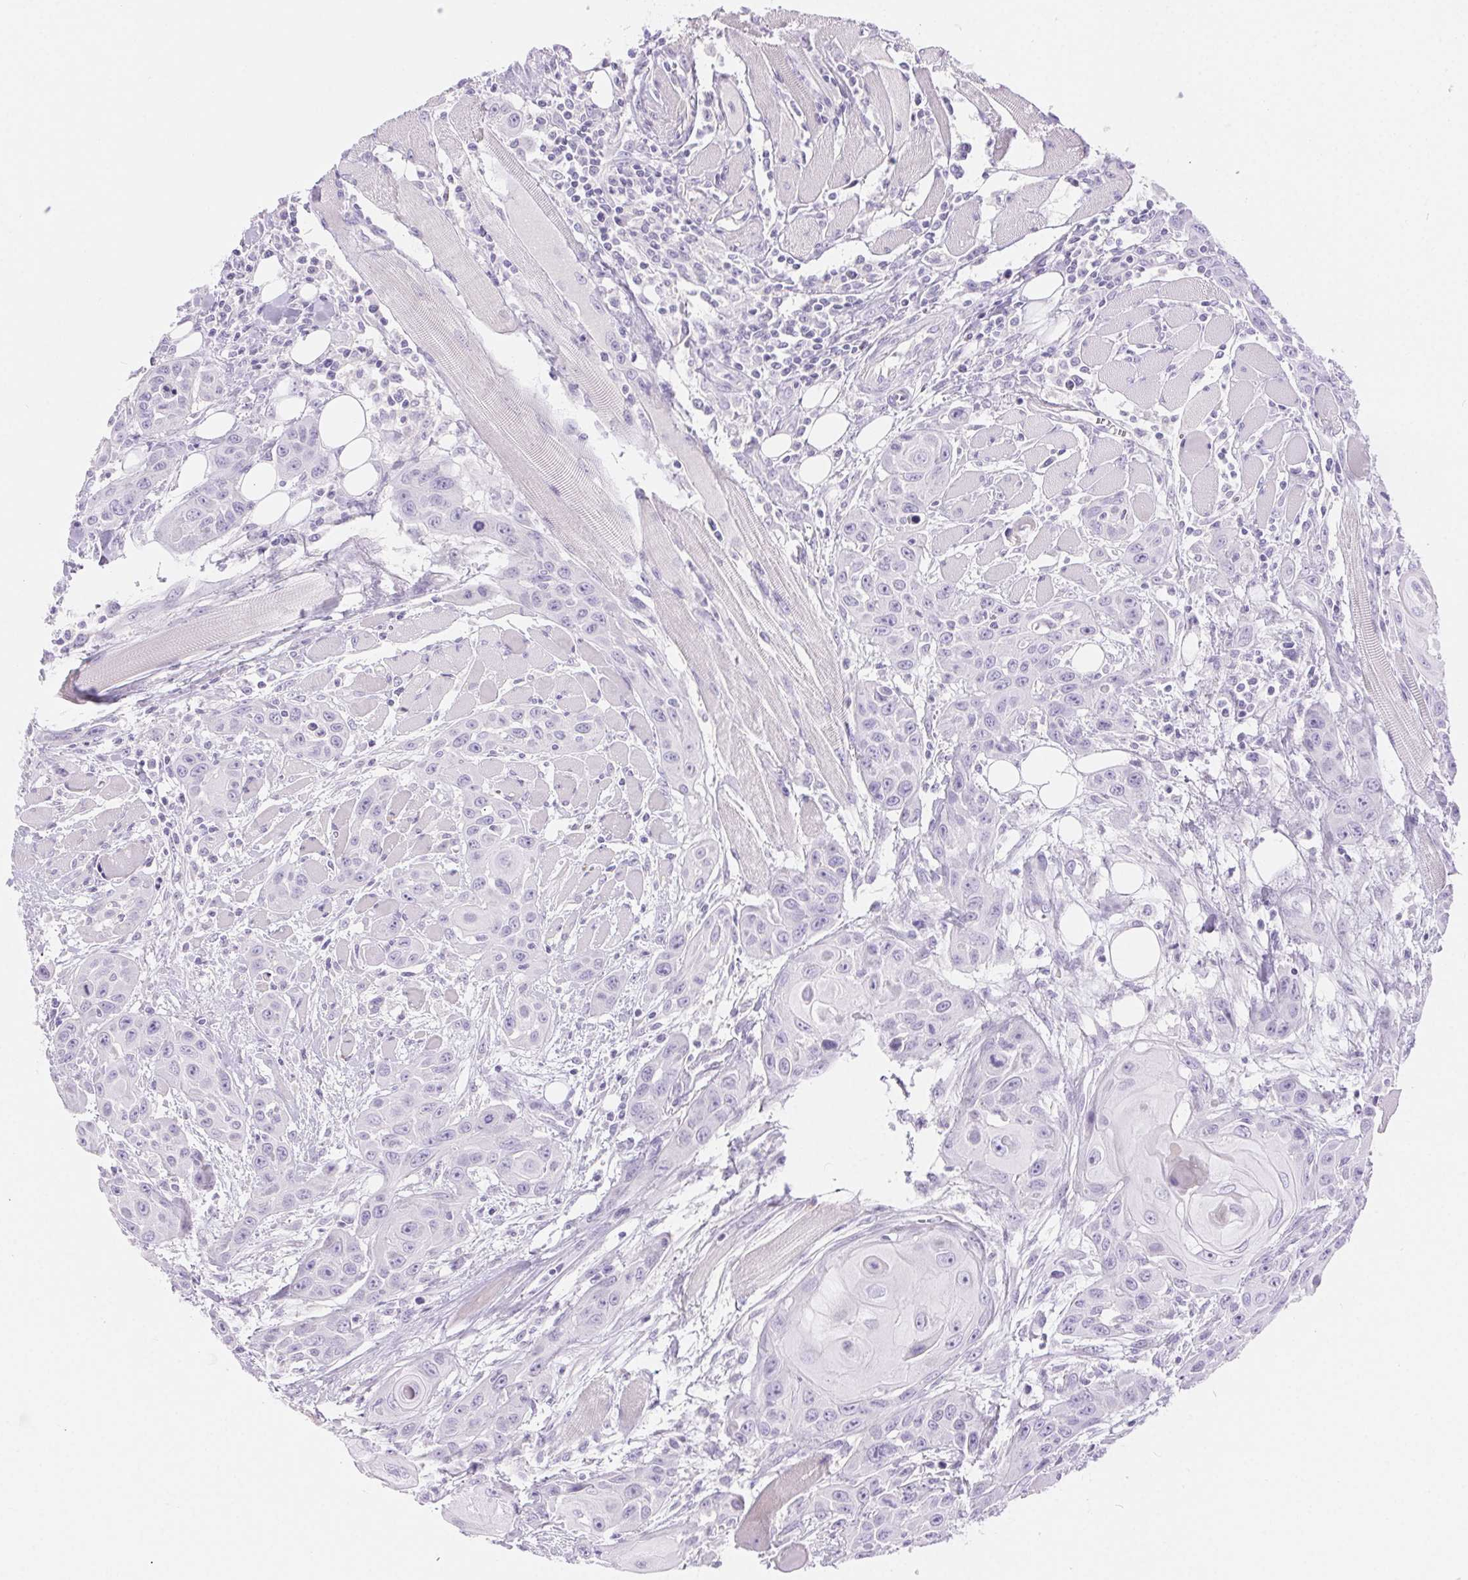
{"staining": {"intensity": "negative", "quantity": "none", "location": "none"}, "tissue": "head and neck cancer", "cell_type": "Tumor cells", "image_type": "cancer", "snomed": [{"axis": "morphology", "description": "Squamous cell carcinoma, NOS"}, {"axis": "topography", "description": "Head-Neck"}], "caption": "High magnification brightfield microscopy of head and neck cancer (squamous cell carcinoma) stained with DAB (brown) and counterstained with hematoxylin (blue): tumor cells show no significant positivity. Nuclei are stained in blue.", "gene": "CLDN16", "patient": {"sex": "female", "age": 80}}